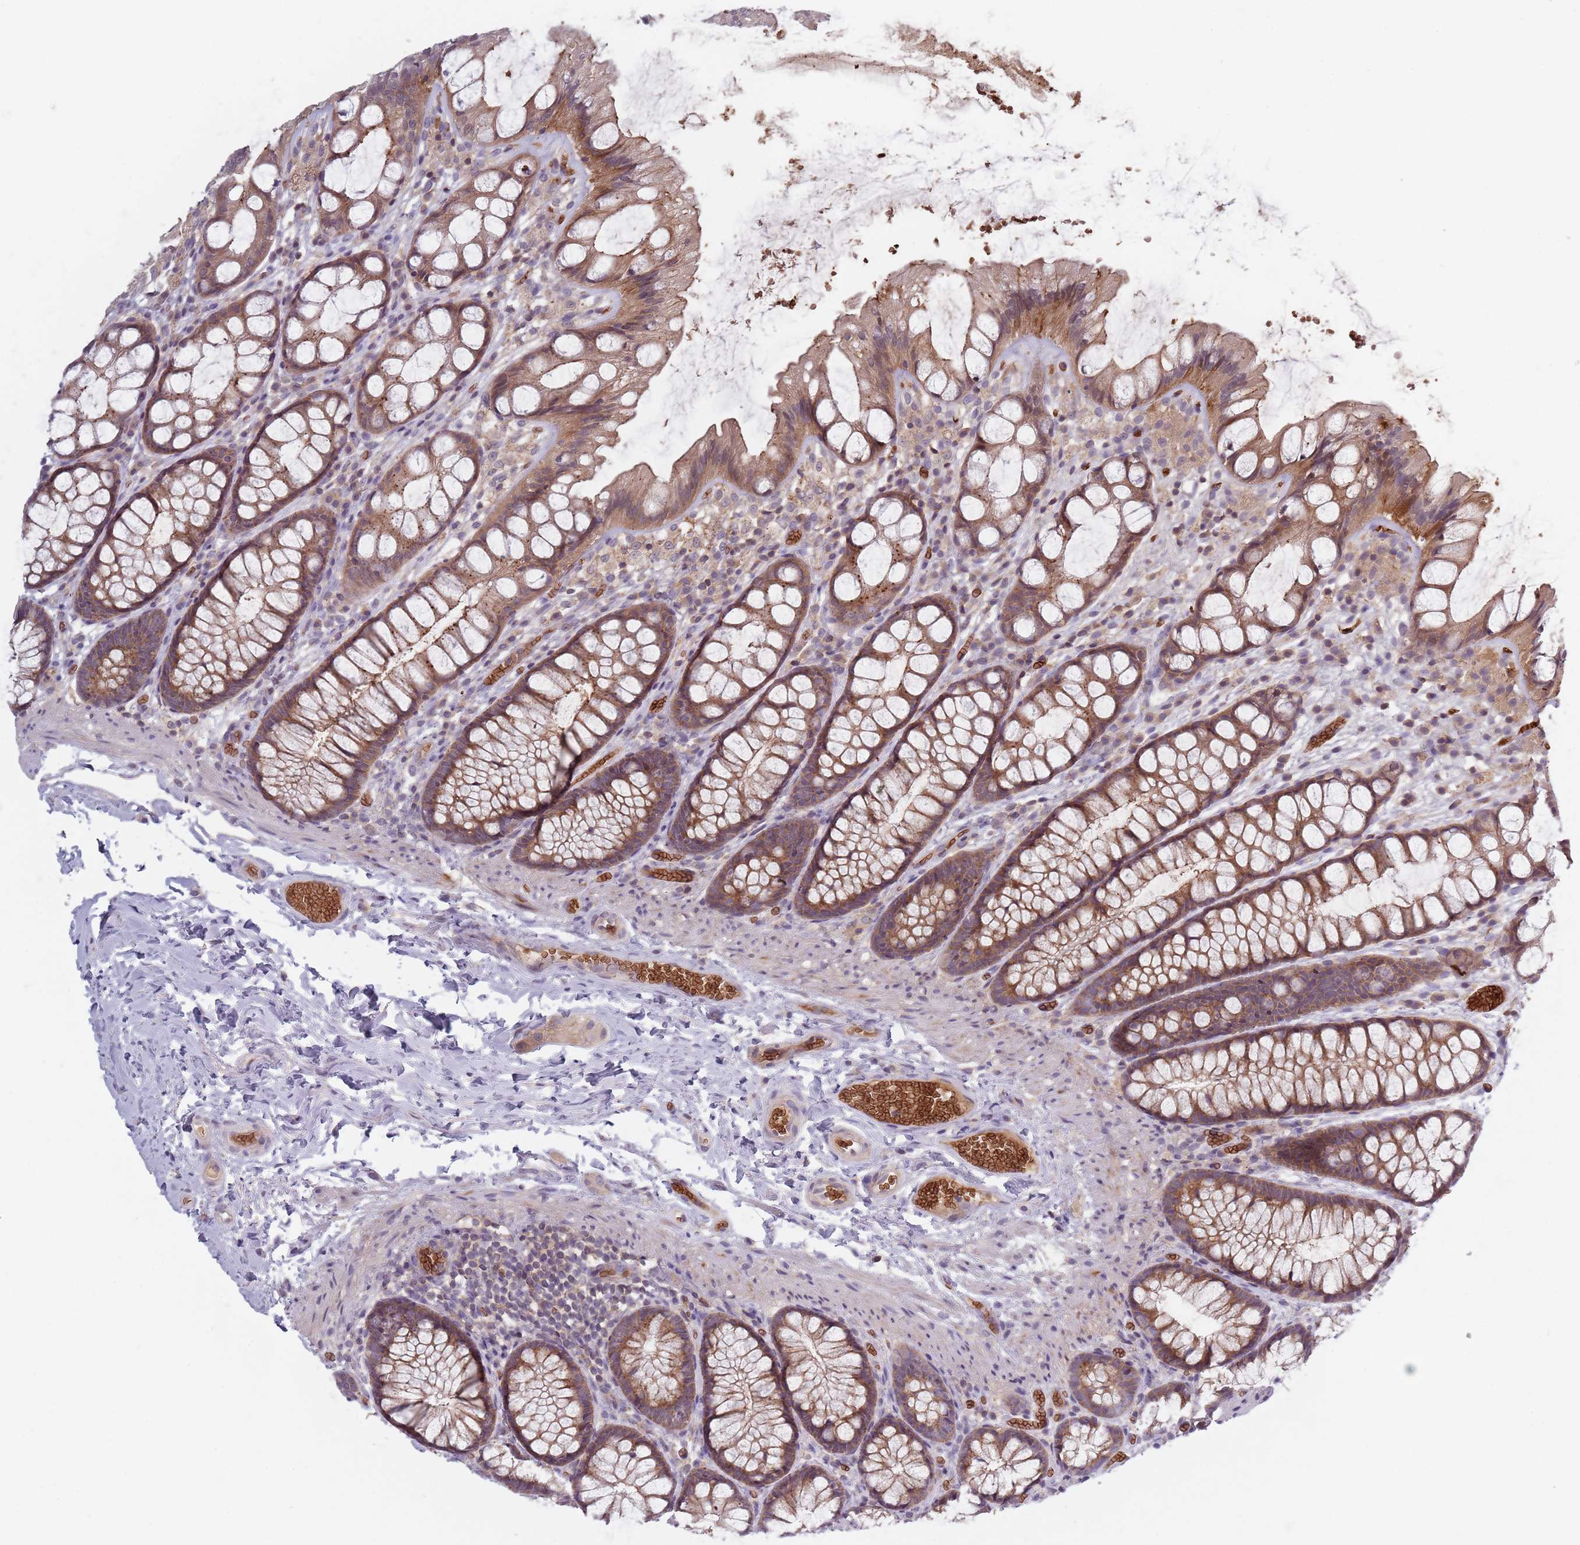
{"staining": {"intensity": "weak", "quantity": ">75%", "location": "cytoplasmic/membranous"}, "tissue": "colon", "cell_type": "Endothelial cells", "image_type": "normal", "snomed": [{"axis": "morphology", "description": "Normal tissue, NOS"}, {"axis": "topography", "description": "Colon"}], "caption": "Unremarkable colon was stained to show a protein in brown. There is low levels of weak cytoplasmic/membranous positivity in about >75% of endothelial cells. (Brightfield microscopy of DAB IHC at high magnification).", "gene": "ASB13", "patient": {"sex": "male", "age": 47}}